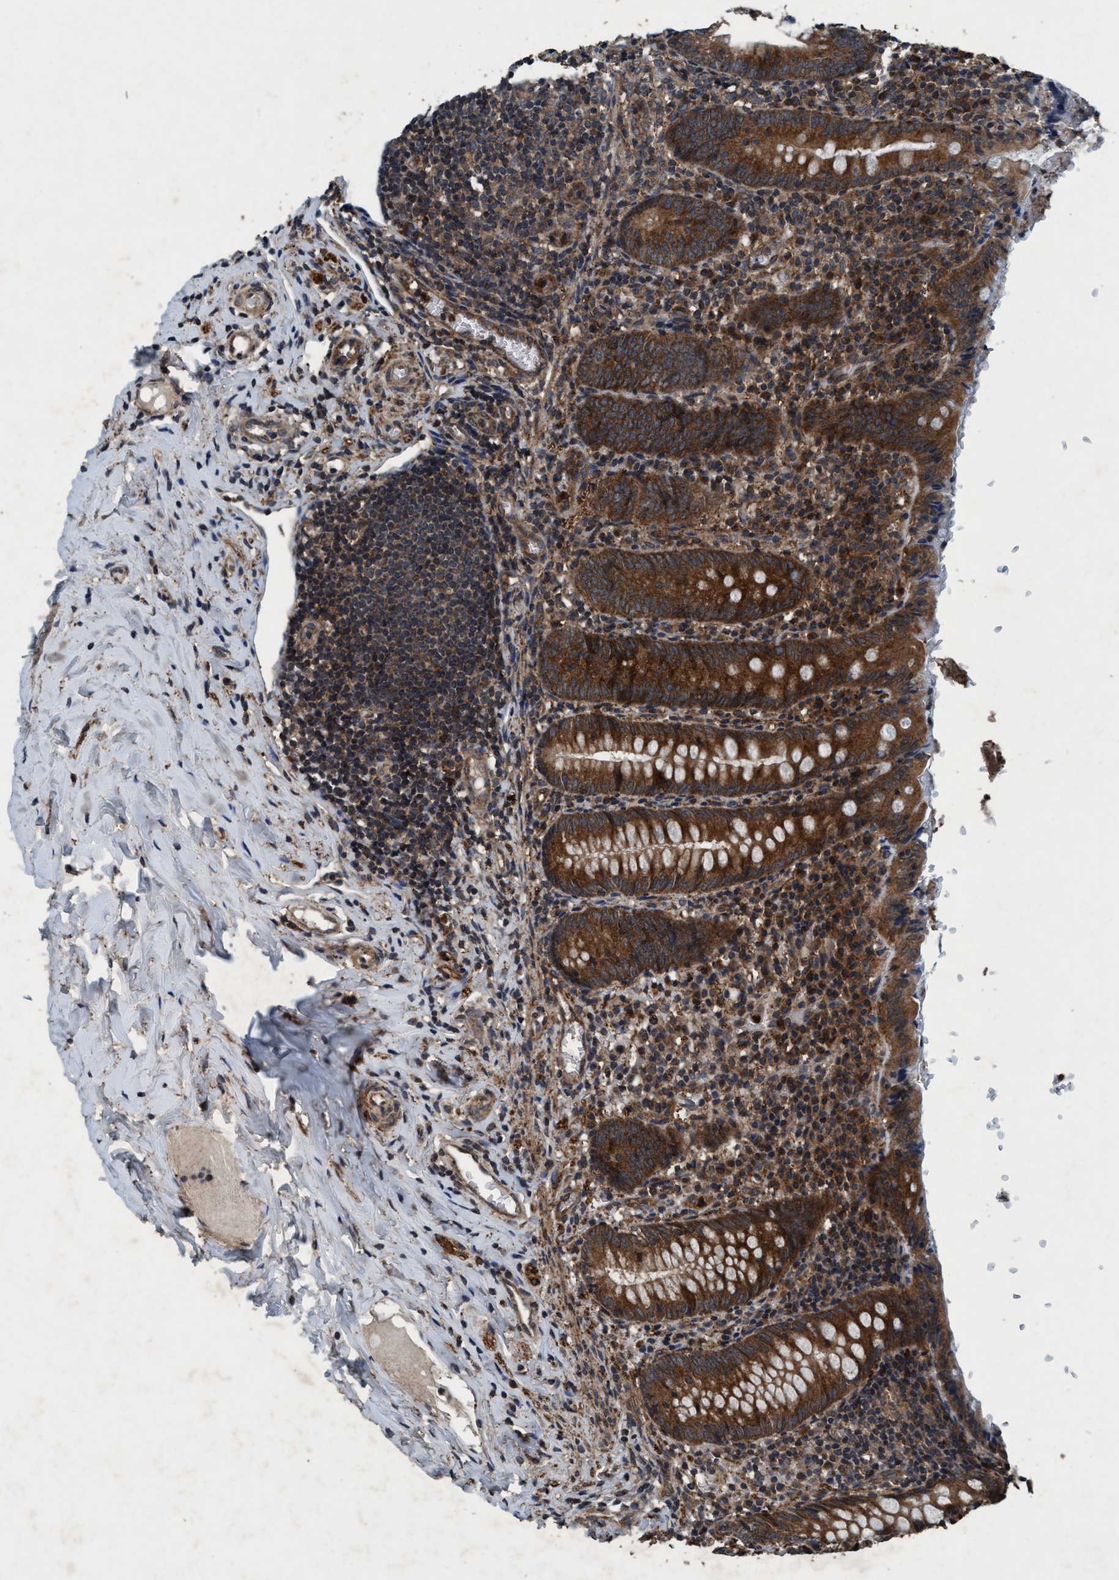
{"staining": {"intensity": "strong", "quantity": ">75%", "location": "cytoplasmic/membranous"}, "tissue": "appendix", "cell_type": "Glandular cells", "image_type": "normal", "snomed": [{"axis": "morphology", "description": "Normal tissue, NOS"}, {"axis": "topography", "description": "Appendix"}], "caption": "This histopathology image reveals benign appendix stained with immunohistochemistry (IHC) to label a protein in brown. The cytoplasmic/membranous of glandular cells show strong positivity for the protein. Nuclei are counter-stained blue.", "gene": "AKT1S1", "patient": {"sex": "female", "age": 10}}